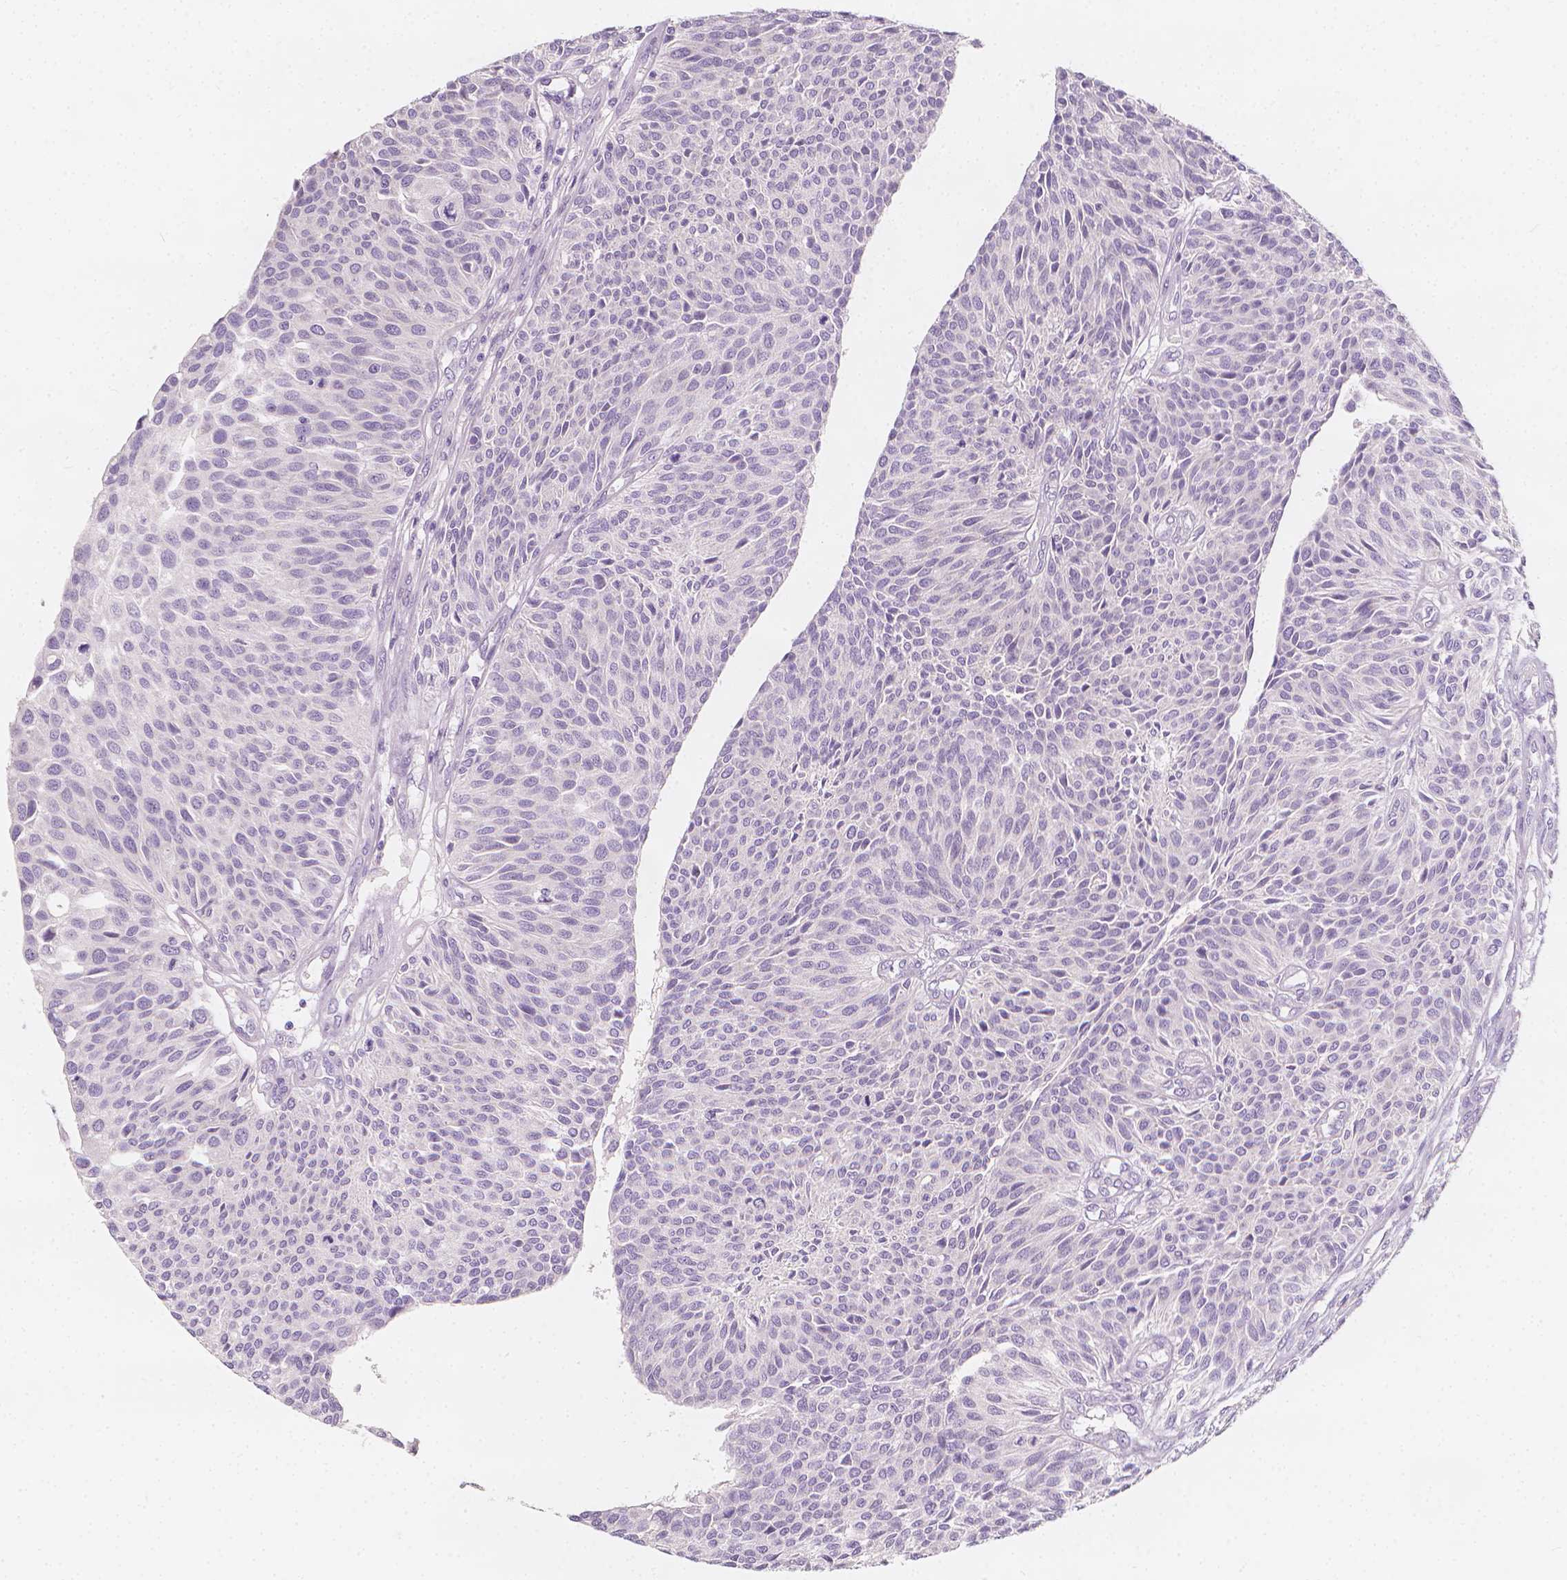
{"staining": {"intensity": "negative", "quantity": "none", "location": "none"}, "tissue": "urothelial cancer", "cell_type": "Tumor cells", "image_type": "cancer", "snomed": [{"axis": "morphology", "description": "Urothelial carcinoma, NOS"}, {"axis": "topography", "description": "Urinary bladder"}], "caption": "A photomicrograph of urothelial cancer stained for a protein displays no brown staining in tumor cells. (IHC, brightfield microscopy, high magnification).", "gene": "RBFOX1", "patient": {"sex": "male", "age": 55}}